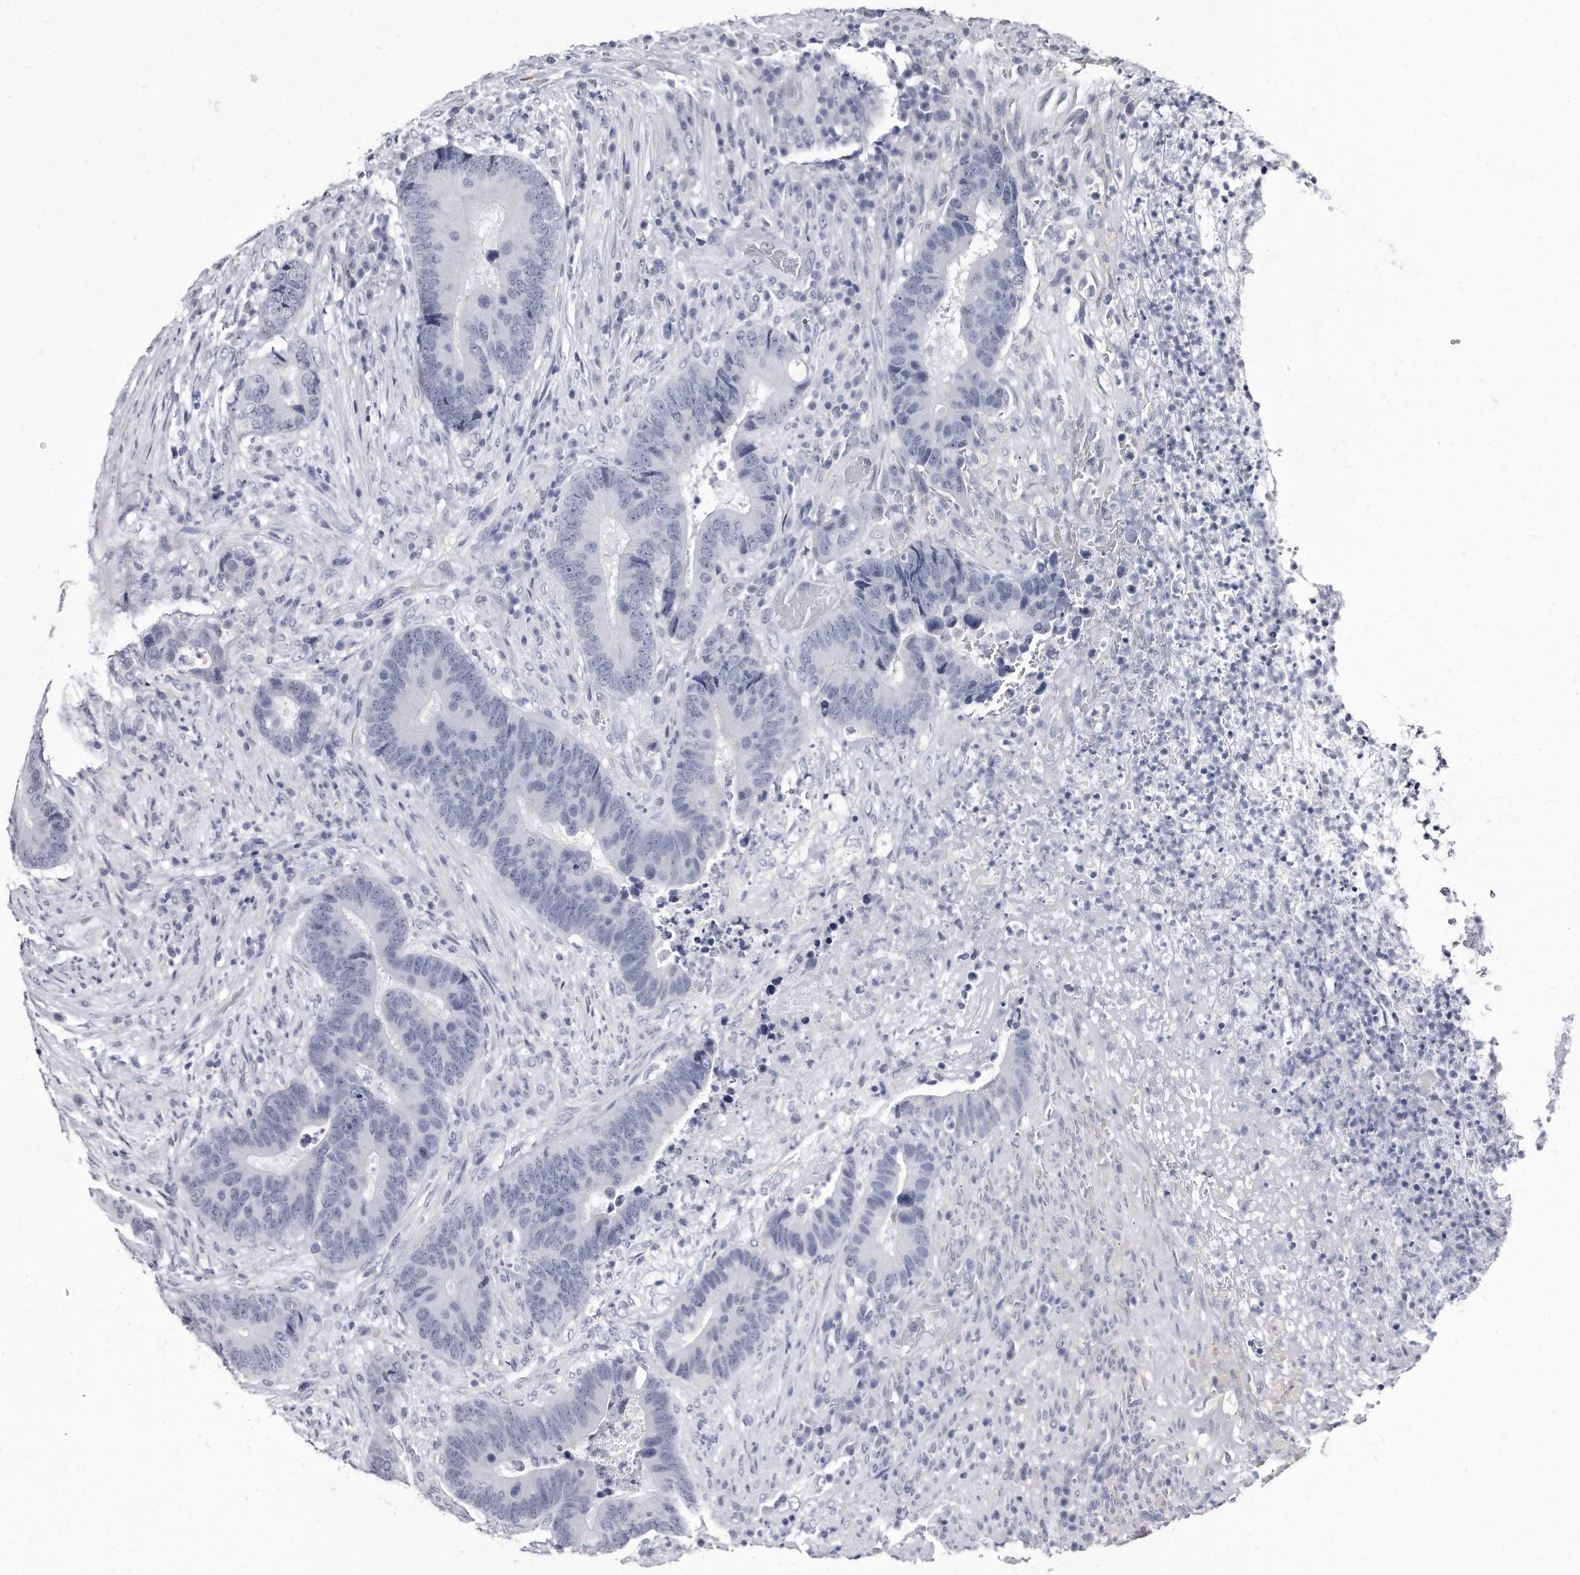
{"staining": {"intensity": "negative", "quantity": "none", "location": "none"}, "tissue": "colorectal cancer", "cell_type": "Tumor cells", "image_type": "cancer", "snomed": [{"axis": "morphology", "description": "Adenocarcinoma, NOS"}, {"axis": "topography", "description": "Rectum"}], "caption": "High power microscopy photomicrograph of an immunohistochemistry image of colorectal cancer (adenocarcinoma), revealing no significant expression in tumor cells.", "gene": "KLHDC3", "patient": {"sex": "female", "age": 89}}